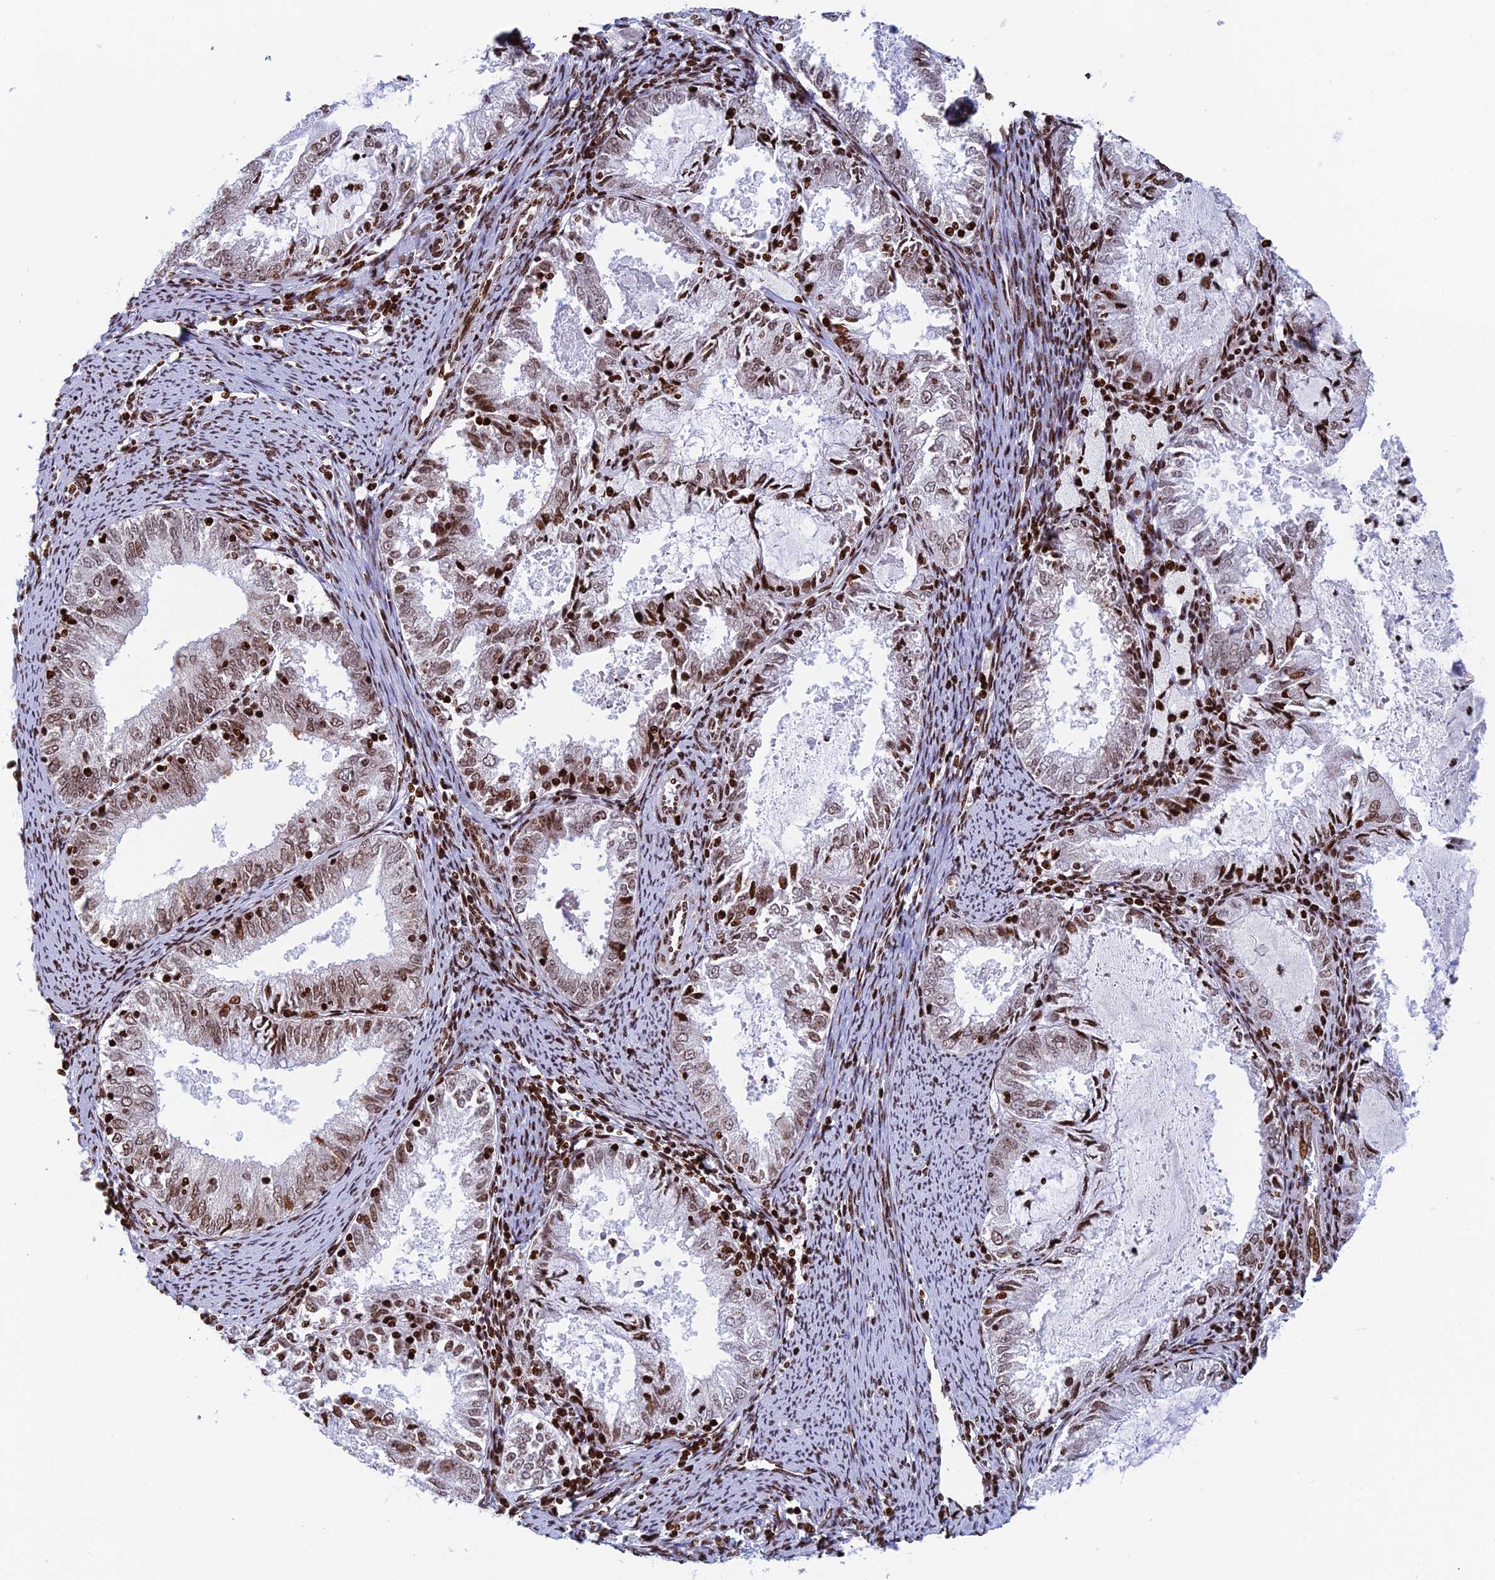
{"staining": {"intensity": "moderate", "quantity": ">75%", "location": "nuclear"}, "tissue": "endometrial cancer", "cell_type": "Tumor cells", "image_type": "cancer", "snomed": [{"axis": "morphology", "description": "Adenocarcinoma, NOS"}, {"axis": "topography", "description": "Endometrium"}], "caption": "This micrograph exhibits IHC staining of endometrial cancer, with medium moderate nuclear staining in approximately >75% of tumor cells.", "gene": "RPAP1", "patient": {"sex": "female", "age": 57}}